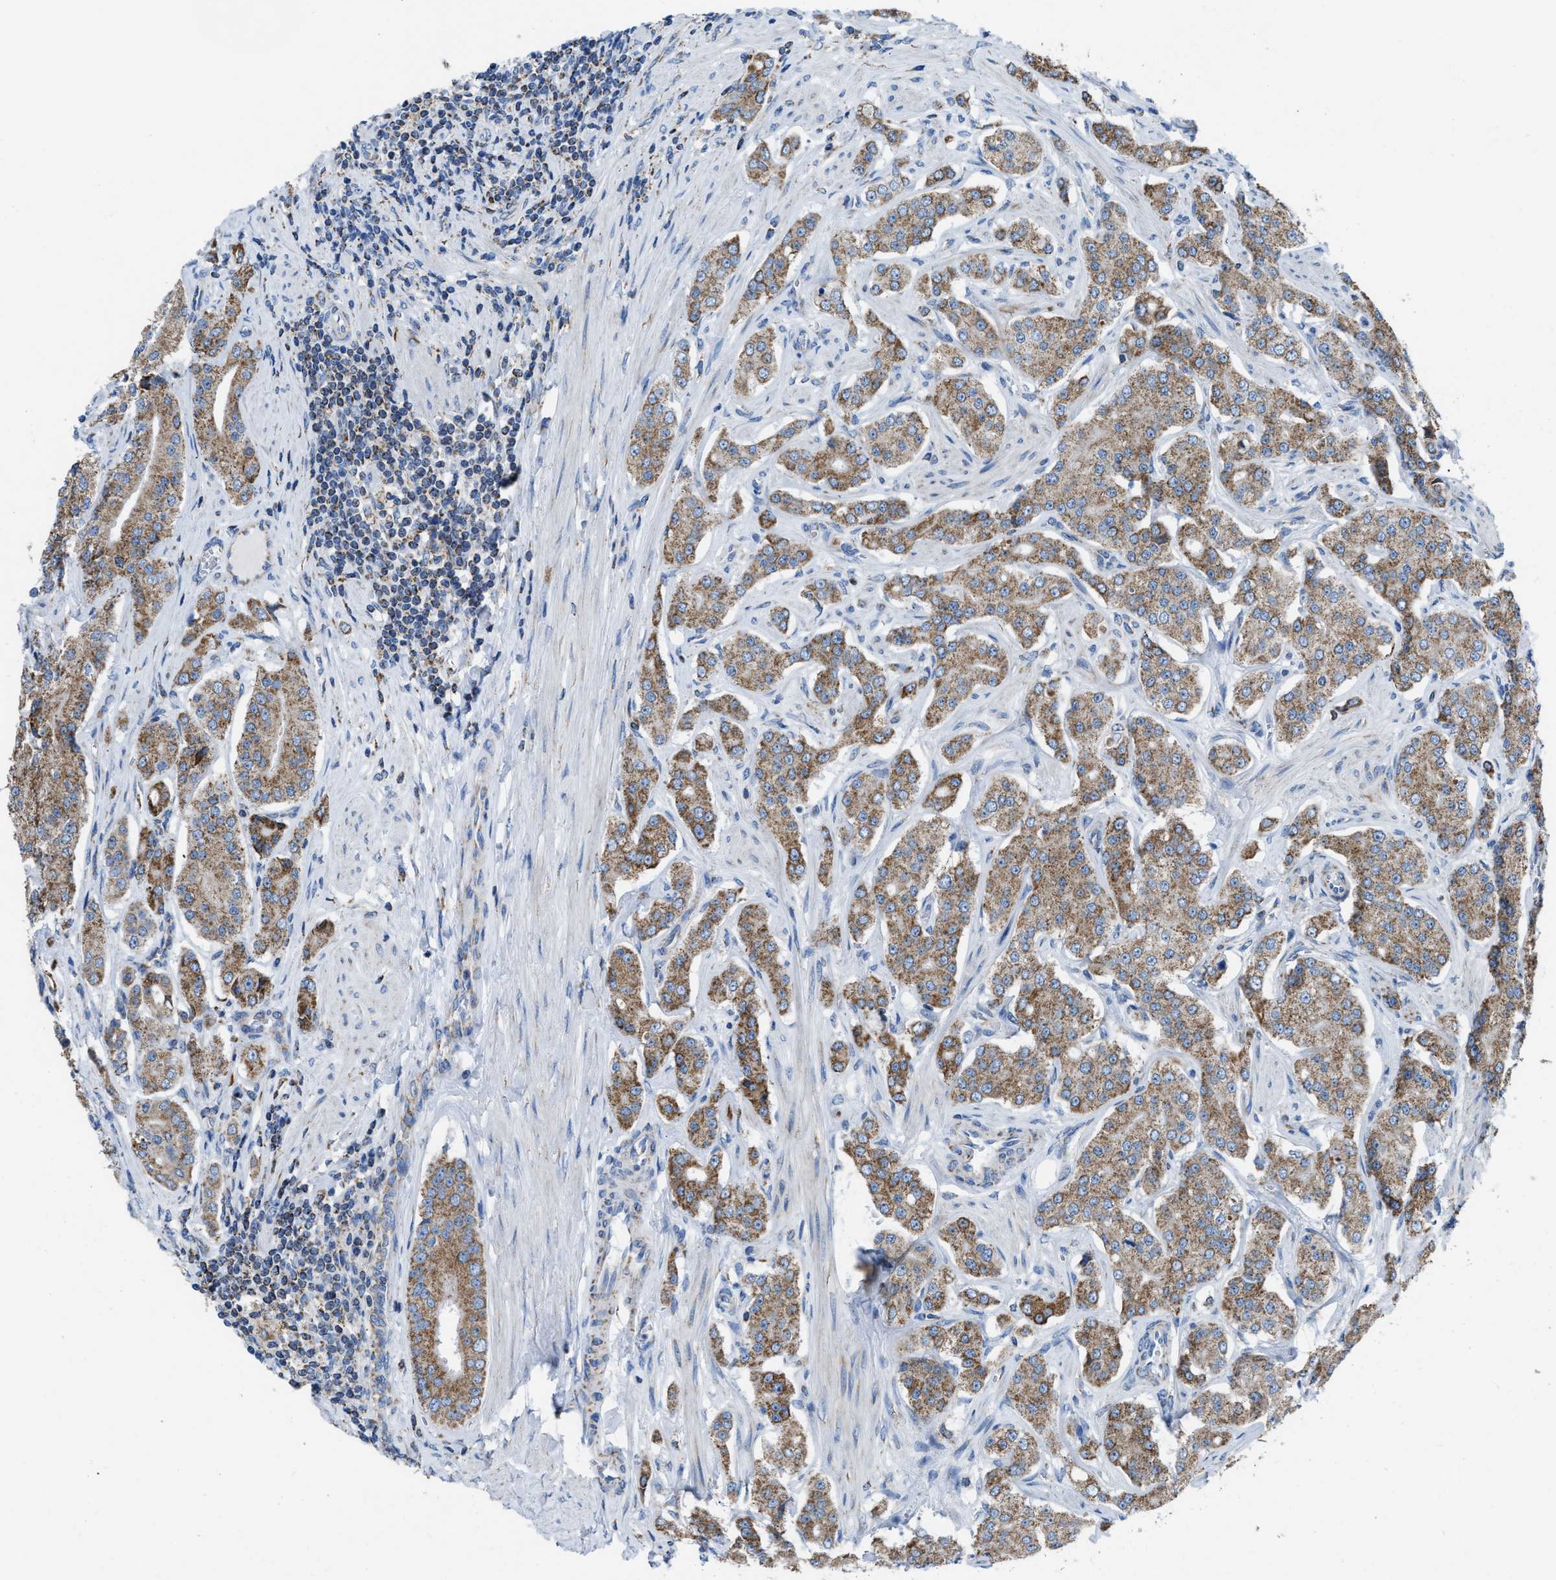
{"staining": {"intensity": "moderate", "quantity": ">75%", "location": "cytoplasmic/membranous"}, "tissue": "prostate cancer", "cell_type": "Tumor cells", "image_type": "cancer", "snomed": [{"axis": "morphology", "description": "Adenocarcinoma, Low grade"}, {"axis": "topography", "description": "Prostate"}], "caption": "IHC (DAB (3,3'-diaminobenzidine)) staining of human prostate cancer (adenocarcinoma (low-grade)) demonstrates moderate cytoplasmic/membranous protein expression in about >75% of tumor cells. Using DAB (brown) and hematoxylin (blue) stains, captured at high magnification using brightfield microscopy.", "gene": "ETFB", "patient": {"sex": "male", "age": 69}}